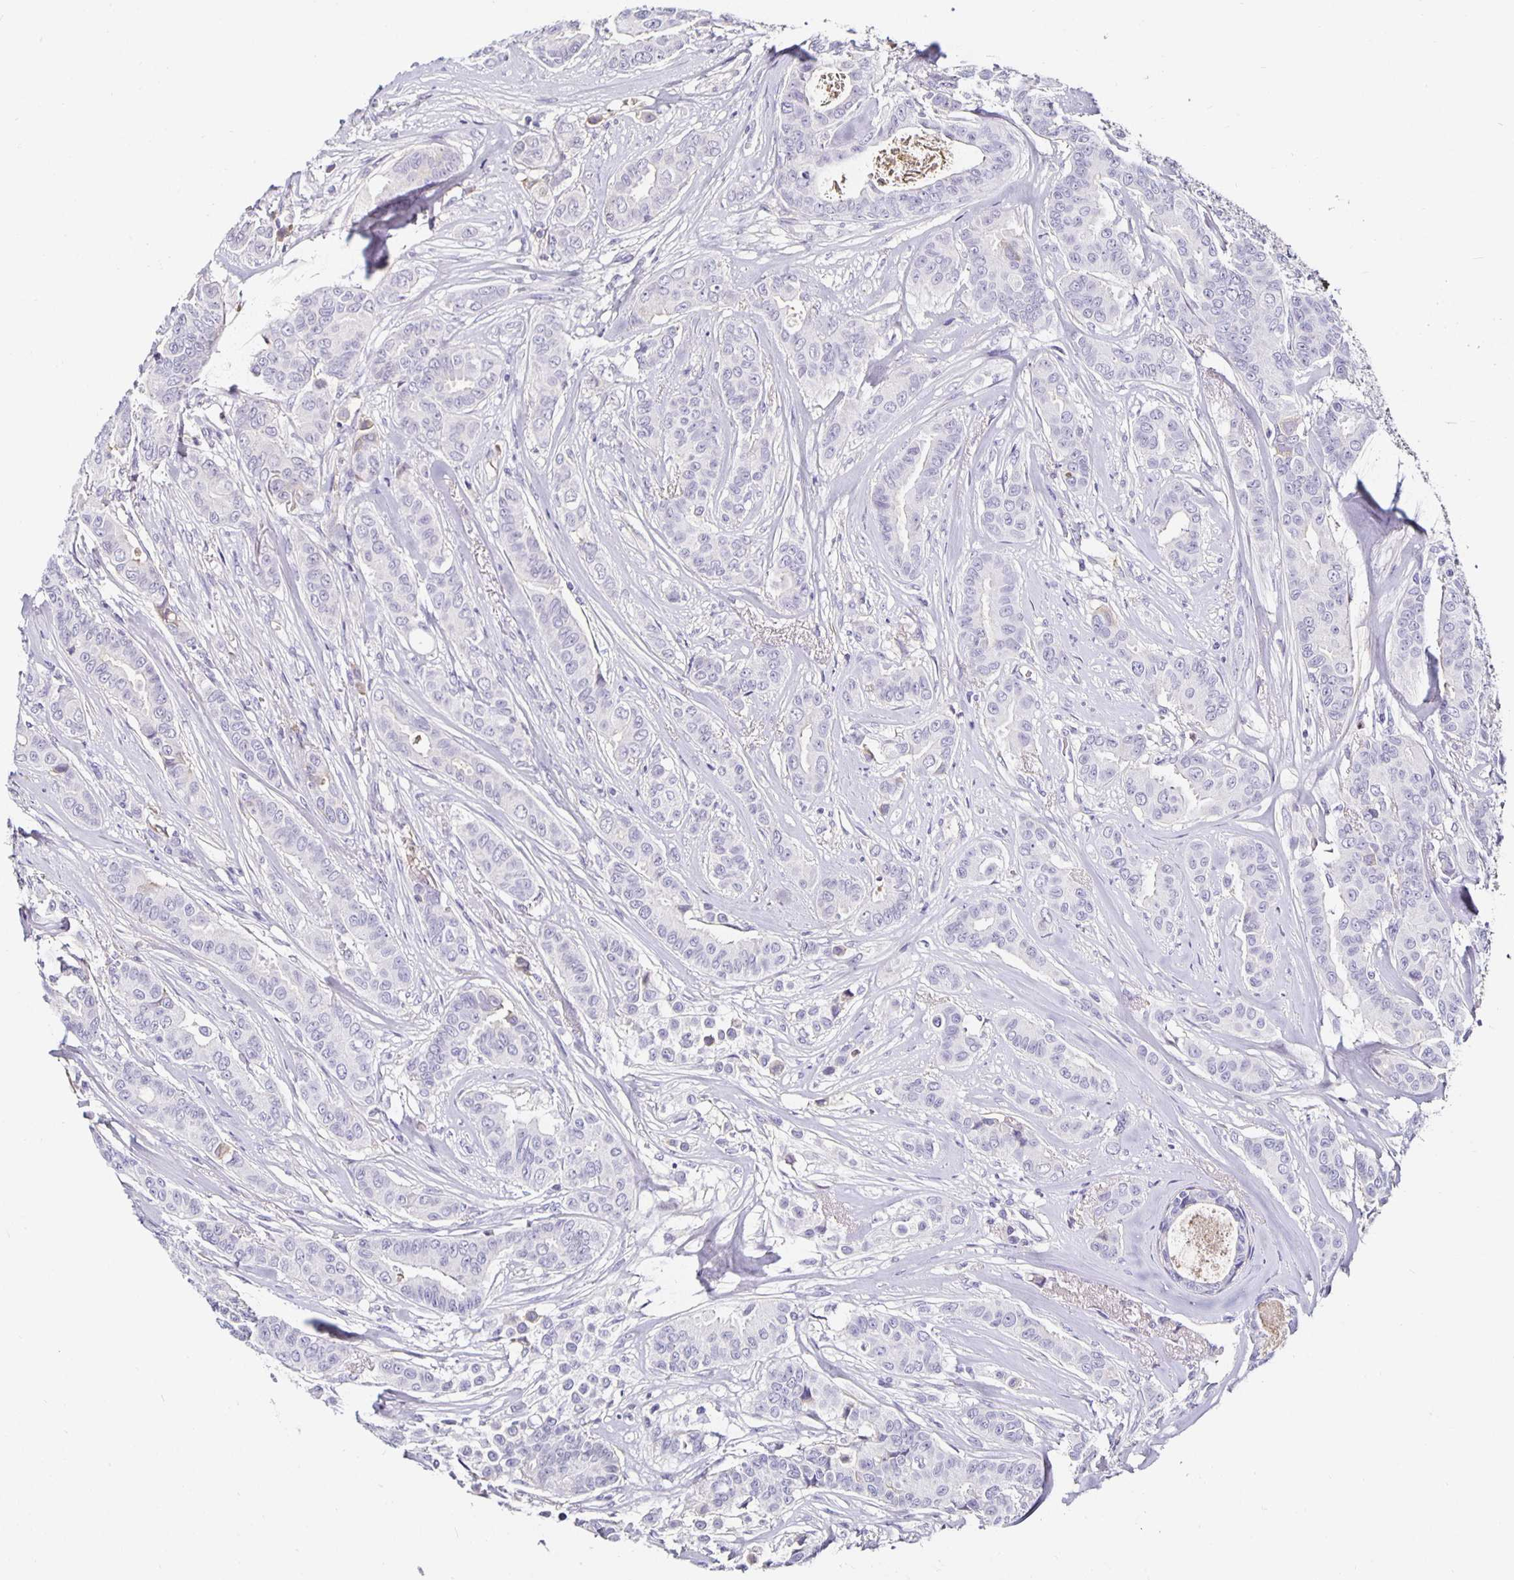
{"staining": {"intensity": "negative", "quantity": "none", "location": "none"}, "tissue": "breast cancer", "cell_type": "Tumor cells", "image_type": "cancer", "snomed": [{"axis": "morphology", "description": "Duct carcinoma"}, {"axis": "topography", "description": "Breast"}], "caption": "This image is of breast intraductal carcinoma stained with immunohistochemistry to label a protein in brown with the nuclei are counter-stained blue. There is no staining in tumor cells. The staining was performed using DAB to visualize the protein expression in brown, while the nuclei were stained in blue with hematoxylin (Magnification: 20x).", "gene": "TTR", "patient": {"sex": "female", "age": 45}}